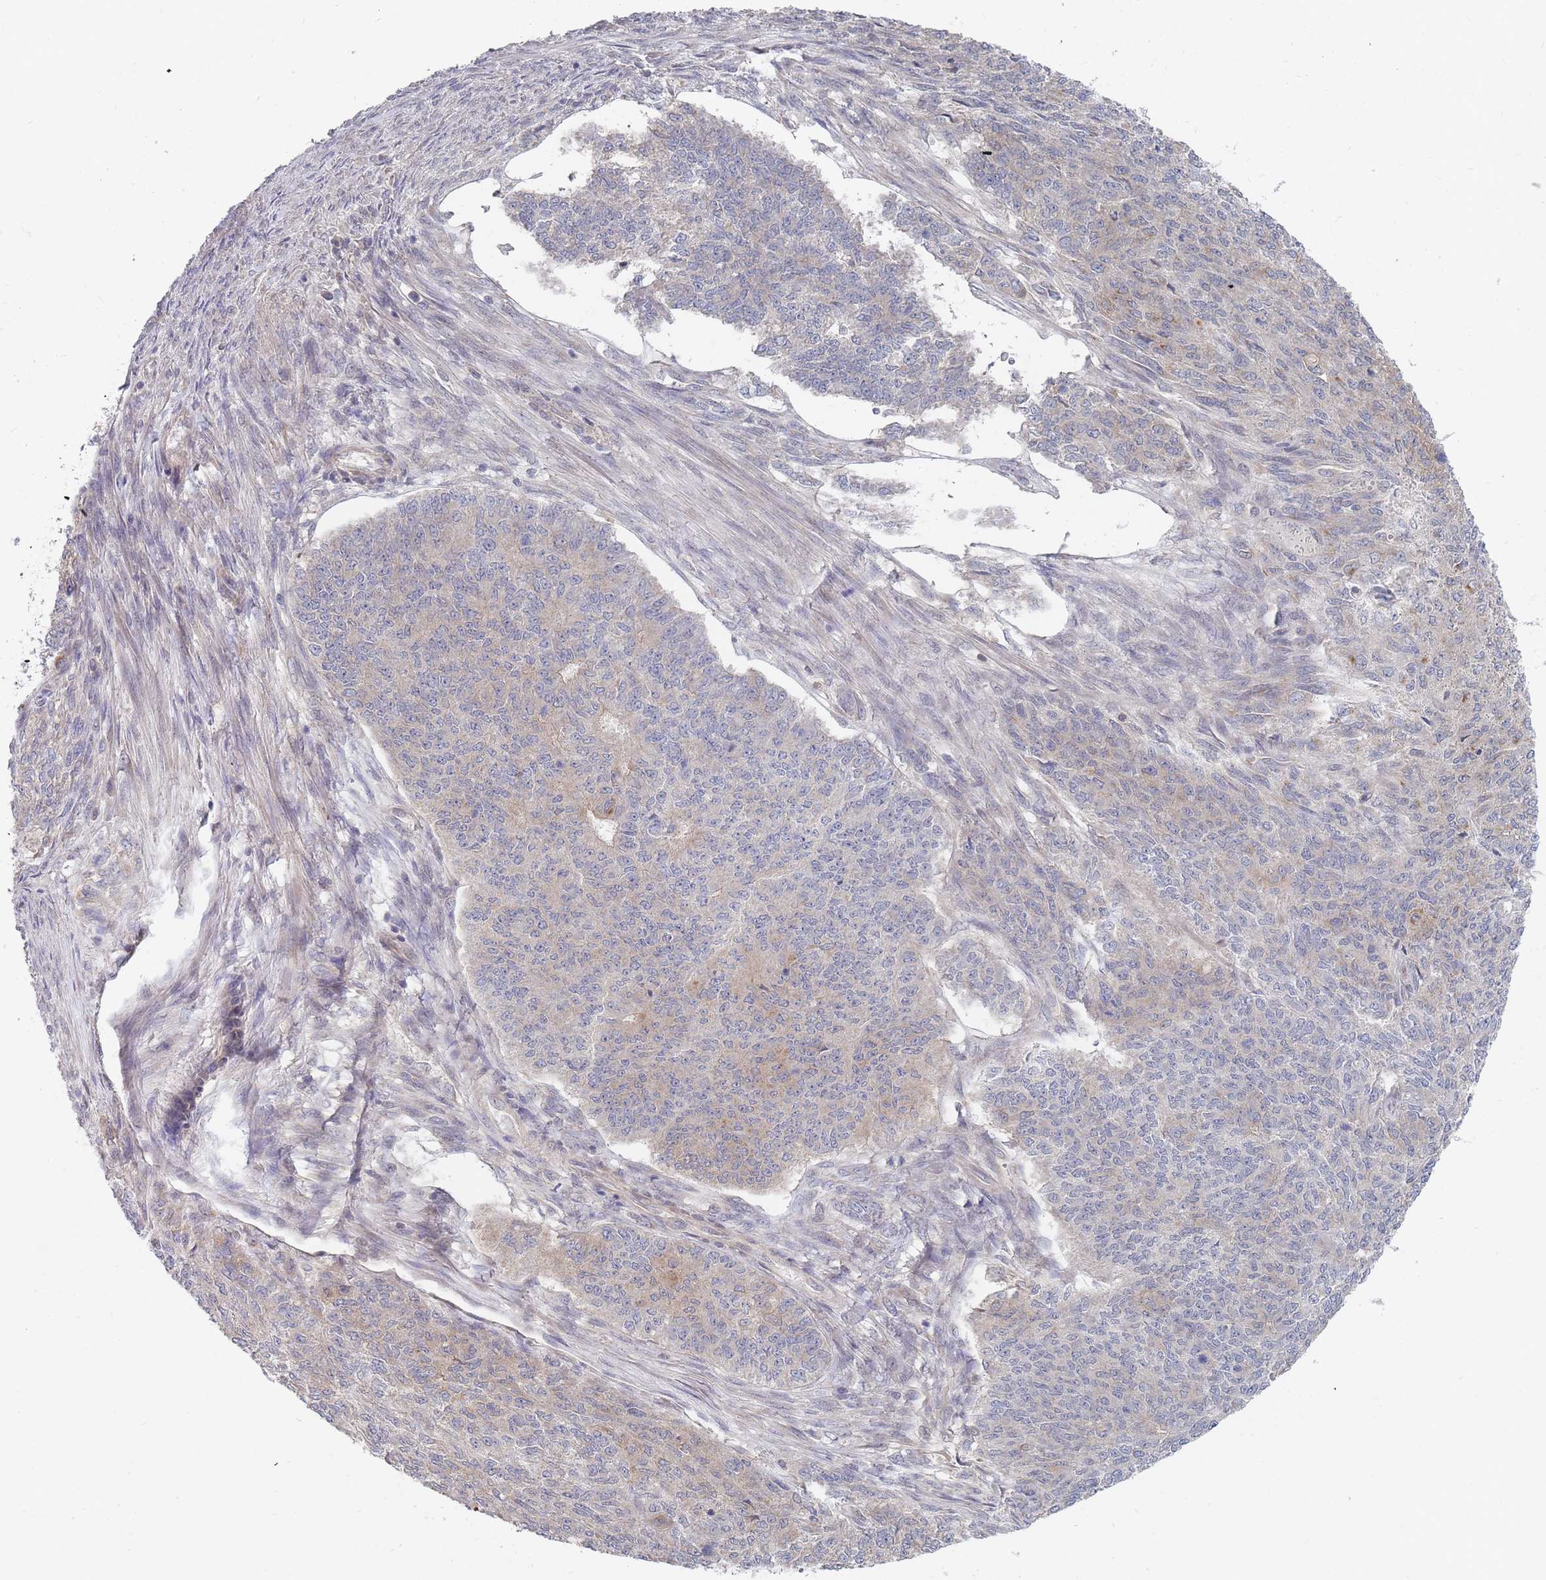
{"staining": {"intensity": "weak", "quantity": "<25%", "location": "cytoplasmic/membranous"}, "tissue": "endometrial cancer", "cell_type": "Tumor cells", "image_type": "cancer", "snomed": [{"axis": "morphology", "description": "Adenocarcinoma, NOS"}, {"axis": "topography", "description": "Endometrium"}], "caption": "The photomicrograph reveals no staining of tumor cells in adenocarcinoma (endometrial). (Stains: DAB (3,3'-diaminobenzidine) immunohistochemistry (IHC) with hematoxylin counter stain, Microscopy: brightfield microscopy at high magnification).", "gene": "SLC35F5", "patient": {"sex": "female", "age": 32}}